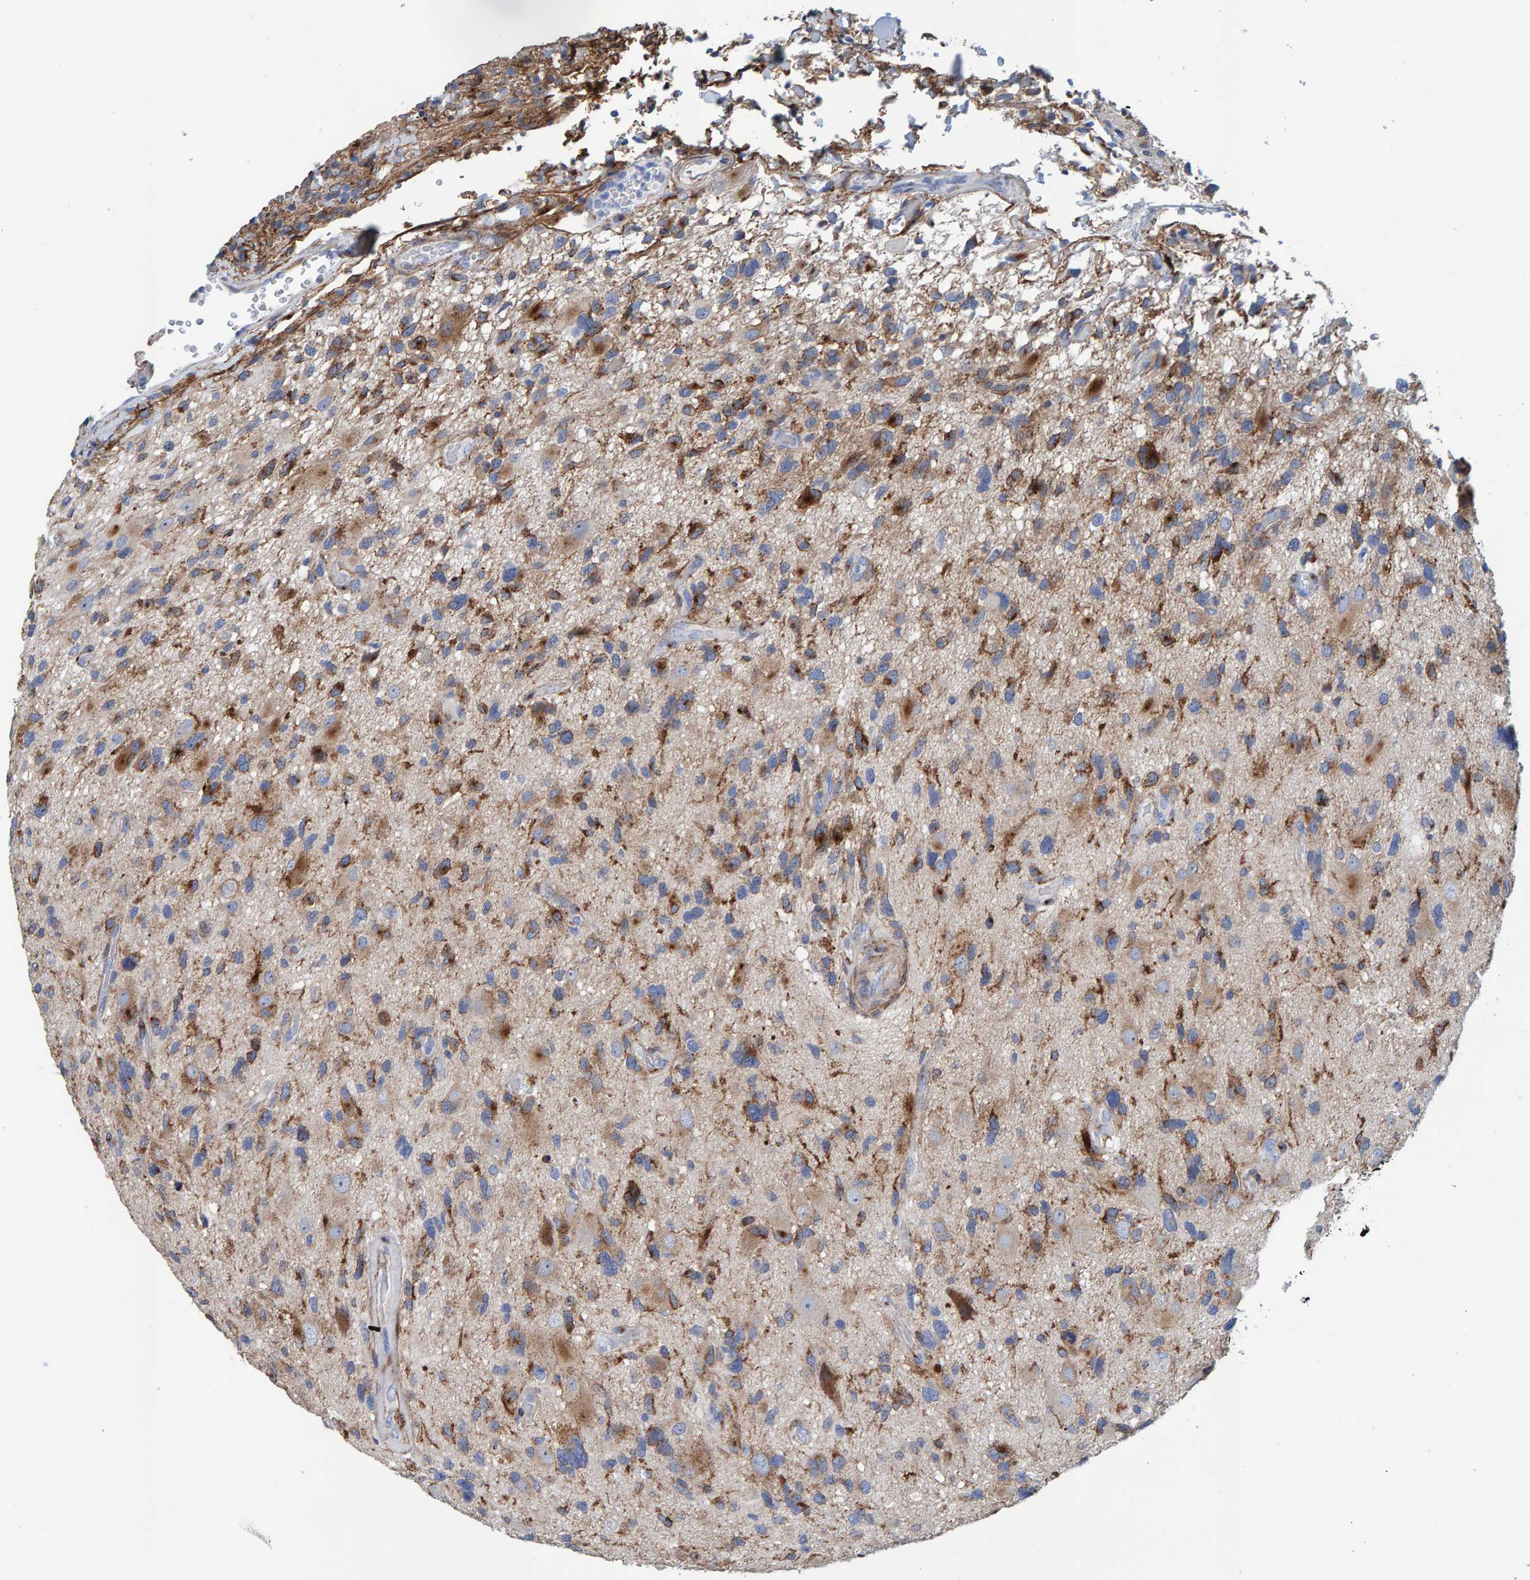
{"staining": {"intensity": "moderate", "quantity": "25%-75%", "location": "cytoplasmic/membranous"}, "tissue": "glioma", "cell_type": "Tumor cells", "image_type": "cancer", "snomed": [{"axis": "morphology", "description": "Glioma, malignant, High grade"}, {"axis": "topography", "description": "Brain"}], "caption": "Immunohistochemistry (IHC) (DAB) staining of glioma displays moderate cytoplasmic/membranous protein staining in approximately 25%-75% of tumor cells. The protein is stained brown, and the nuclei are stained in blue (DAB IHC with brightfield microscopy, high magnification).", "gene": "LRP1", "patient": {"sex": "male", "age": 33}}